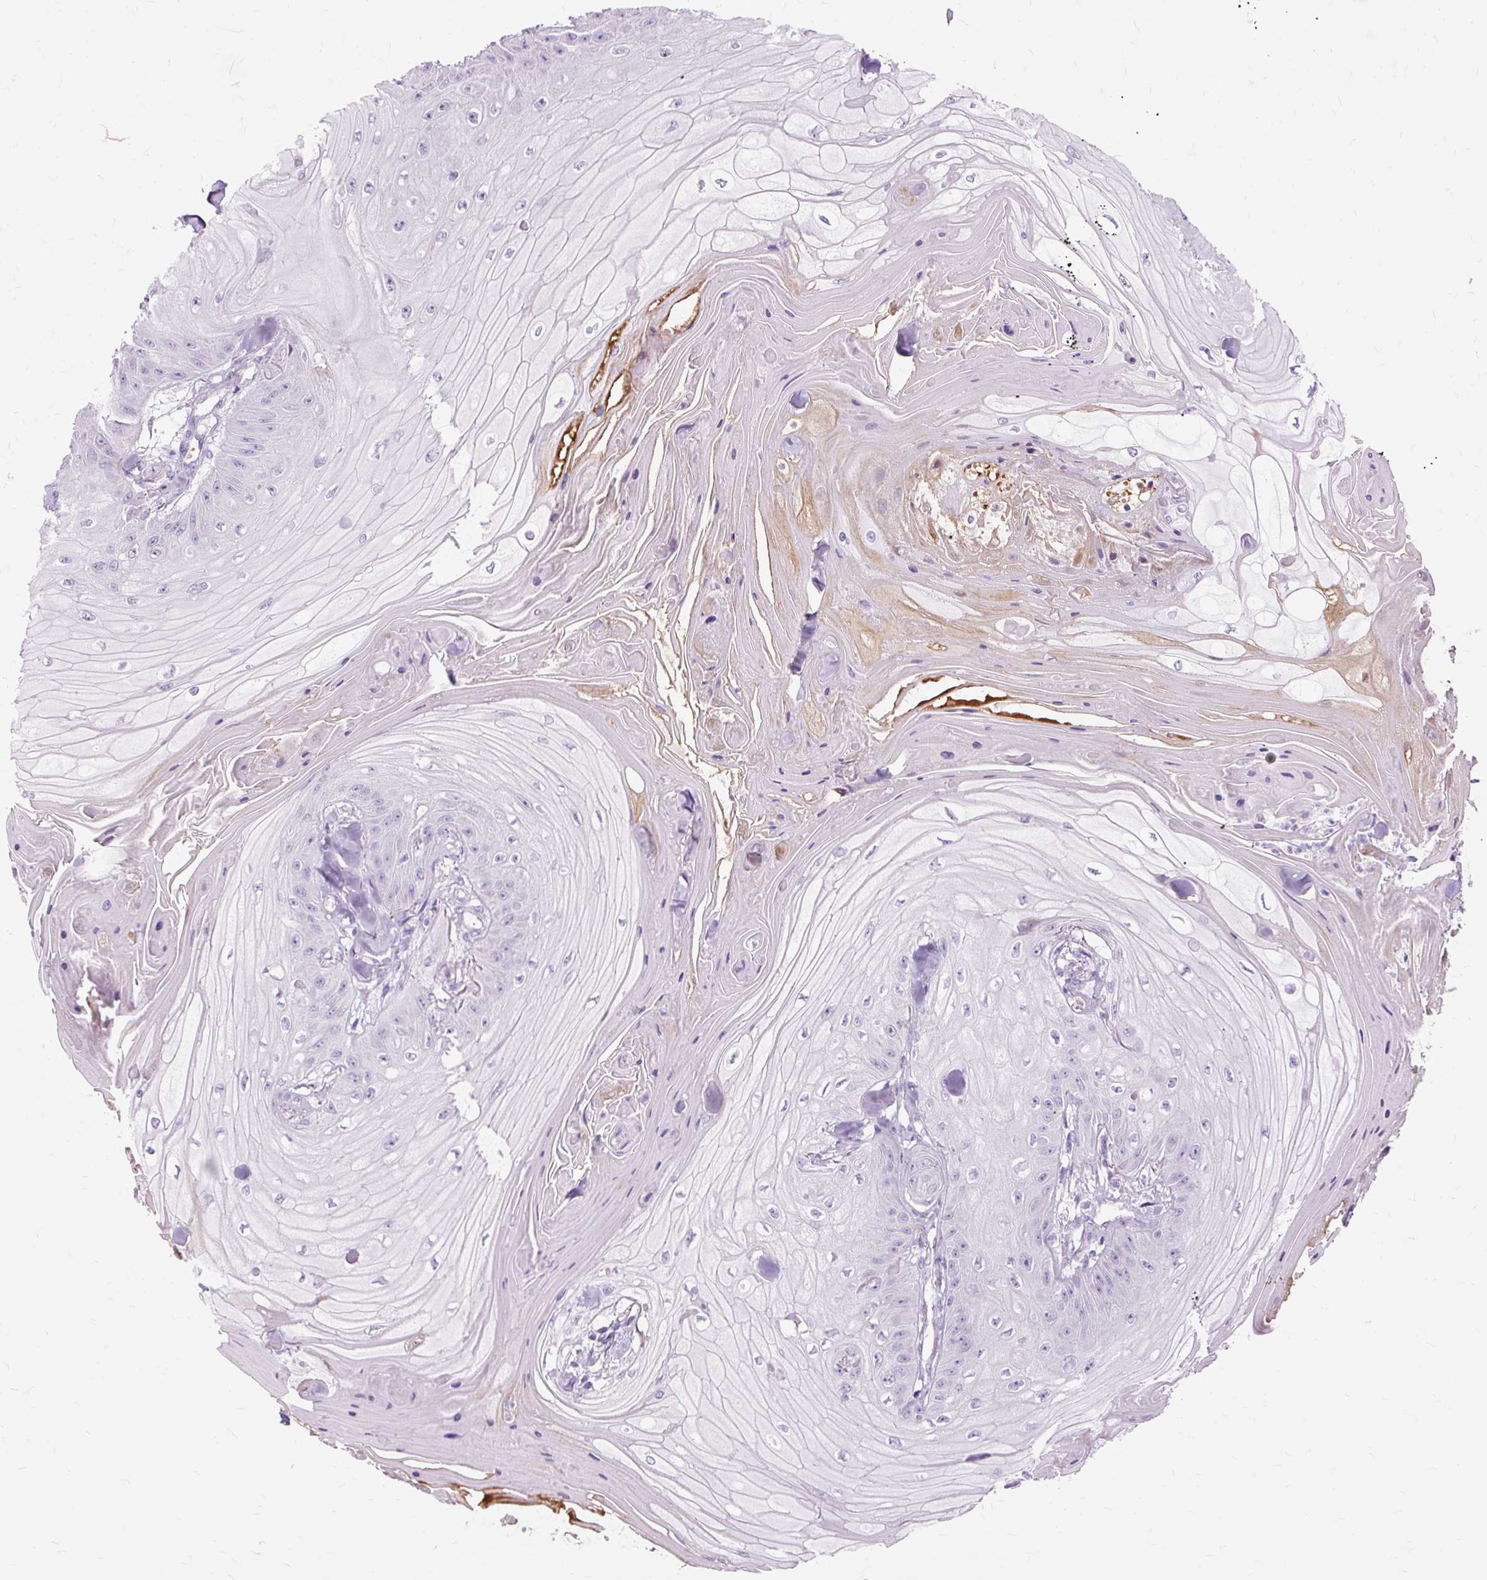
{"staining": {"intensity": "negative", "quantity": "none", "location": "none"}, "tissue": "skin cancer", "cell_type": "Tumor cells", "image_type": "cancer", "snomed": [{"axis": "morphology", "description": "Squamous cell carcinoma, NOS"}, {"axis": "topography", "description": "Skin"}], "caption": "Skin cancer was stained to show a protein in brown. There is no significant expression in tumor cells. The staining is performed using DAB (3,3'-diaminobenzidine) brown chromogen with nuclei counter-stained in using hematoxylin.", "gene": "DCTN4", "patient": {"sex": "male", "age": 74}}